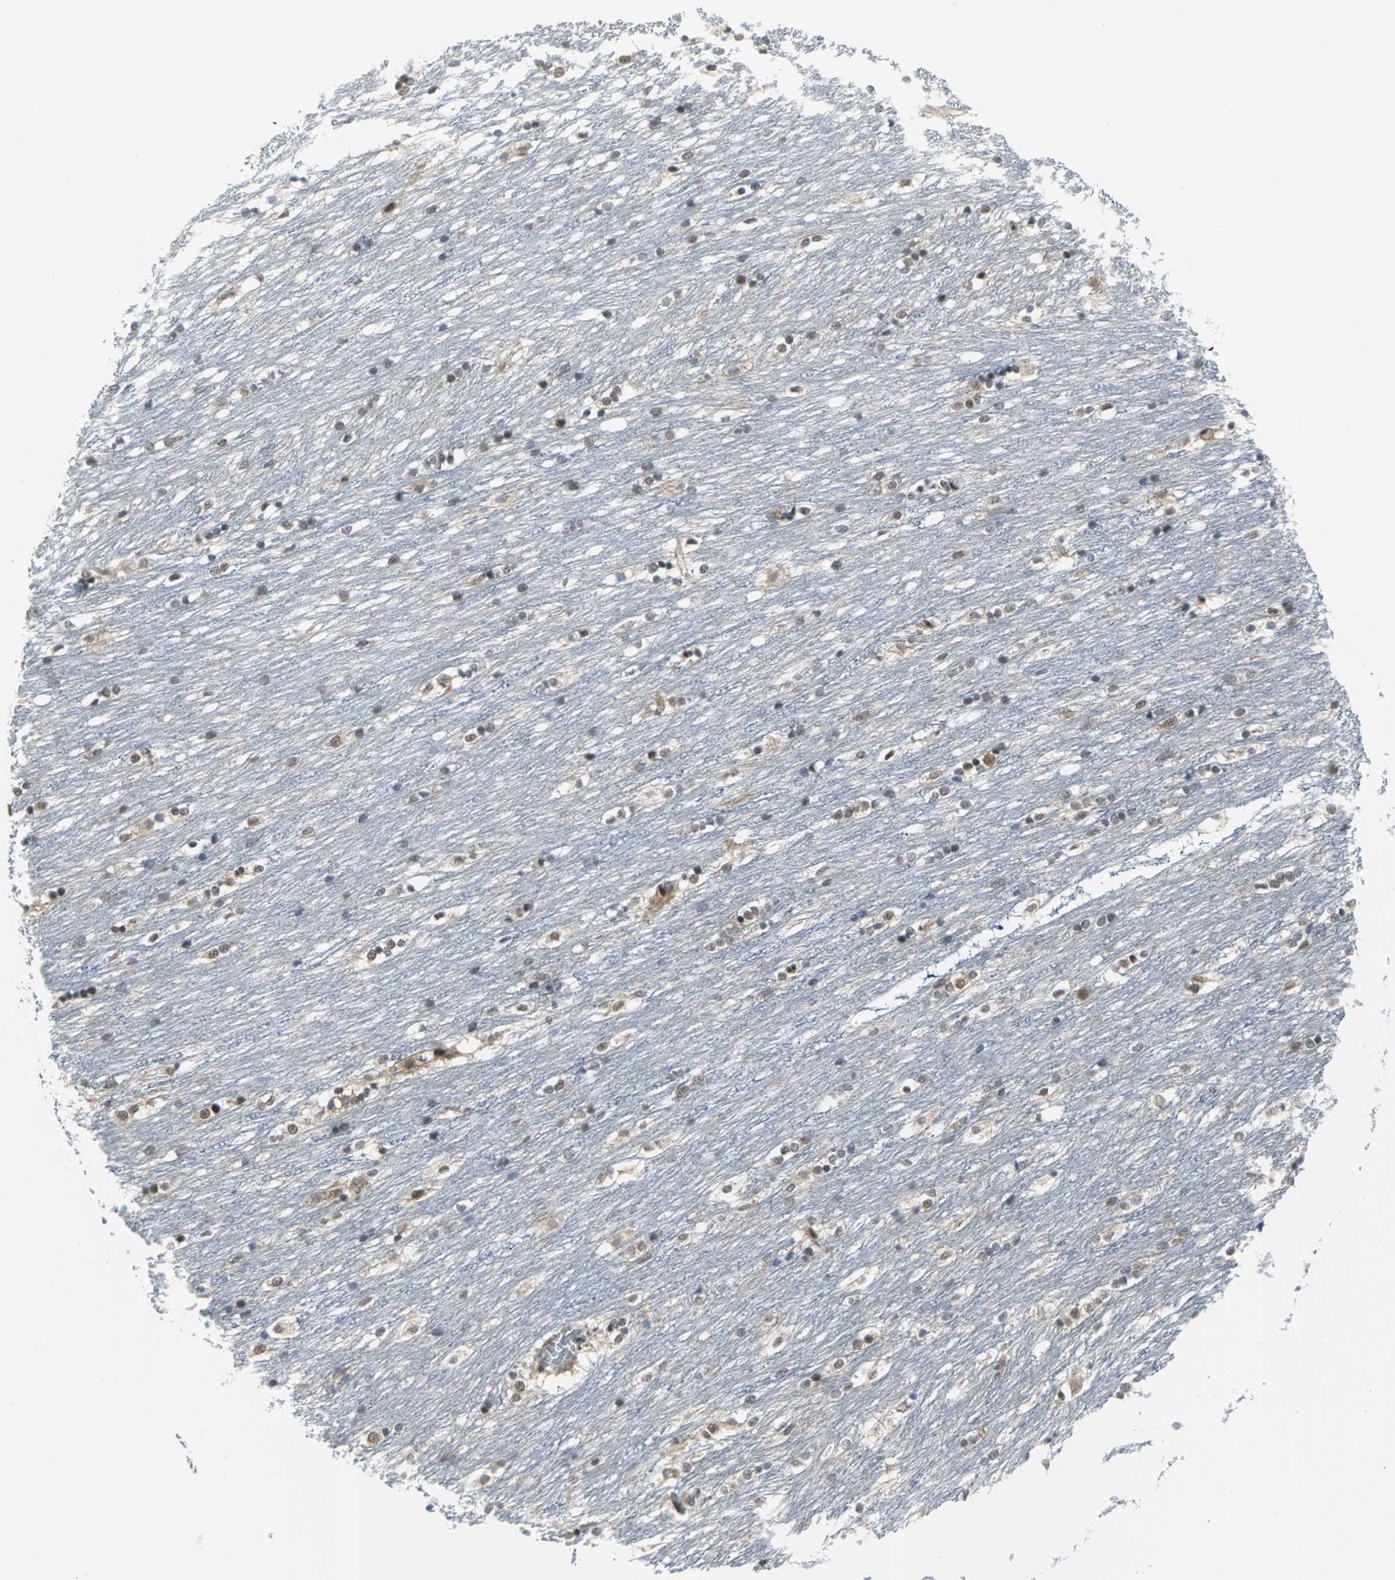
{"staining": {"intensity": "weak", "quantity": "<25%", "location": "nuclear"}, "tissue": "caudate", "cell_type": "Glial cells", "image_type": "normal", "snomed": [{"axis": "morphology", "description": "Normal tissue, NOS"}, {"axis": "topography", "description": "Lateral ventricle wall"}], "caption": "This is an immunohistochemistry micrograph of unremarkable caudate. There is no positivity in glial cells.", "gene": "PSMA4", "patient": {"sex": "female", "age": 19}}